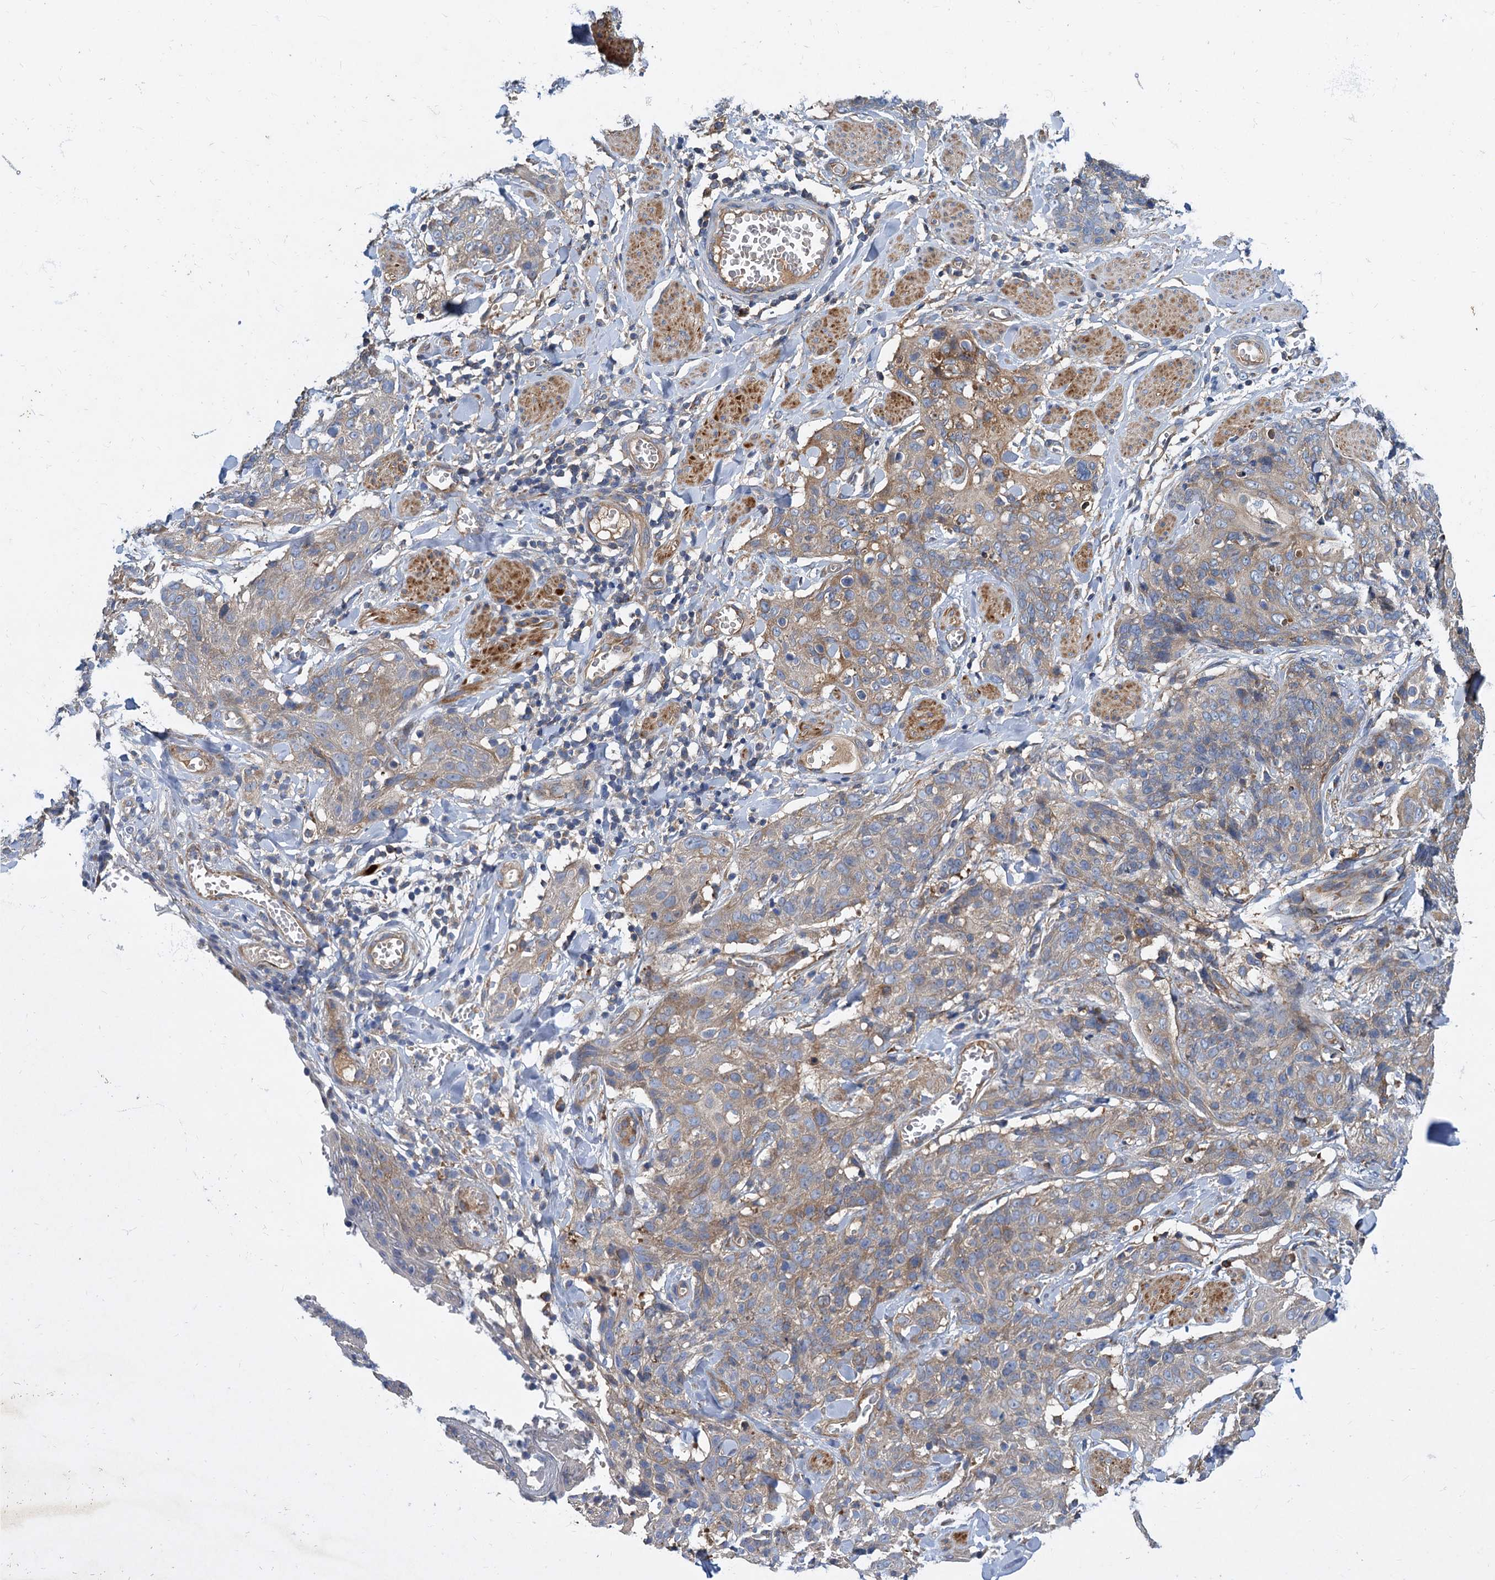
{"staining": {"intensity": "moderate", "quantity": "25%-75%", "location": "cytoplasmic/membranous"}, "tissue": "skin cancer", "cell_type": "Tumor cells", "image_type": "cancer", "snomed": [{"axis": "morphology", "description": "Squamous cell carcinoma, NOS"}, {"axis": "topography", "description": "Skin"}, {"axis": "topography", "description": "Vulva"}], "caption": "Human skin squamous cell carcinoma stained with a protein marker reveals moderate staining in tumor cells.", "gene": "ALKBH7", "patient": {"sex": "female", "age": 85}}